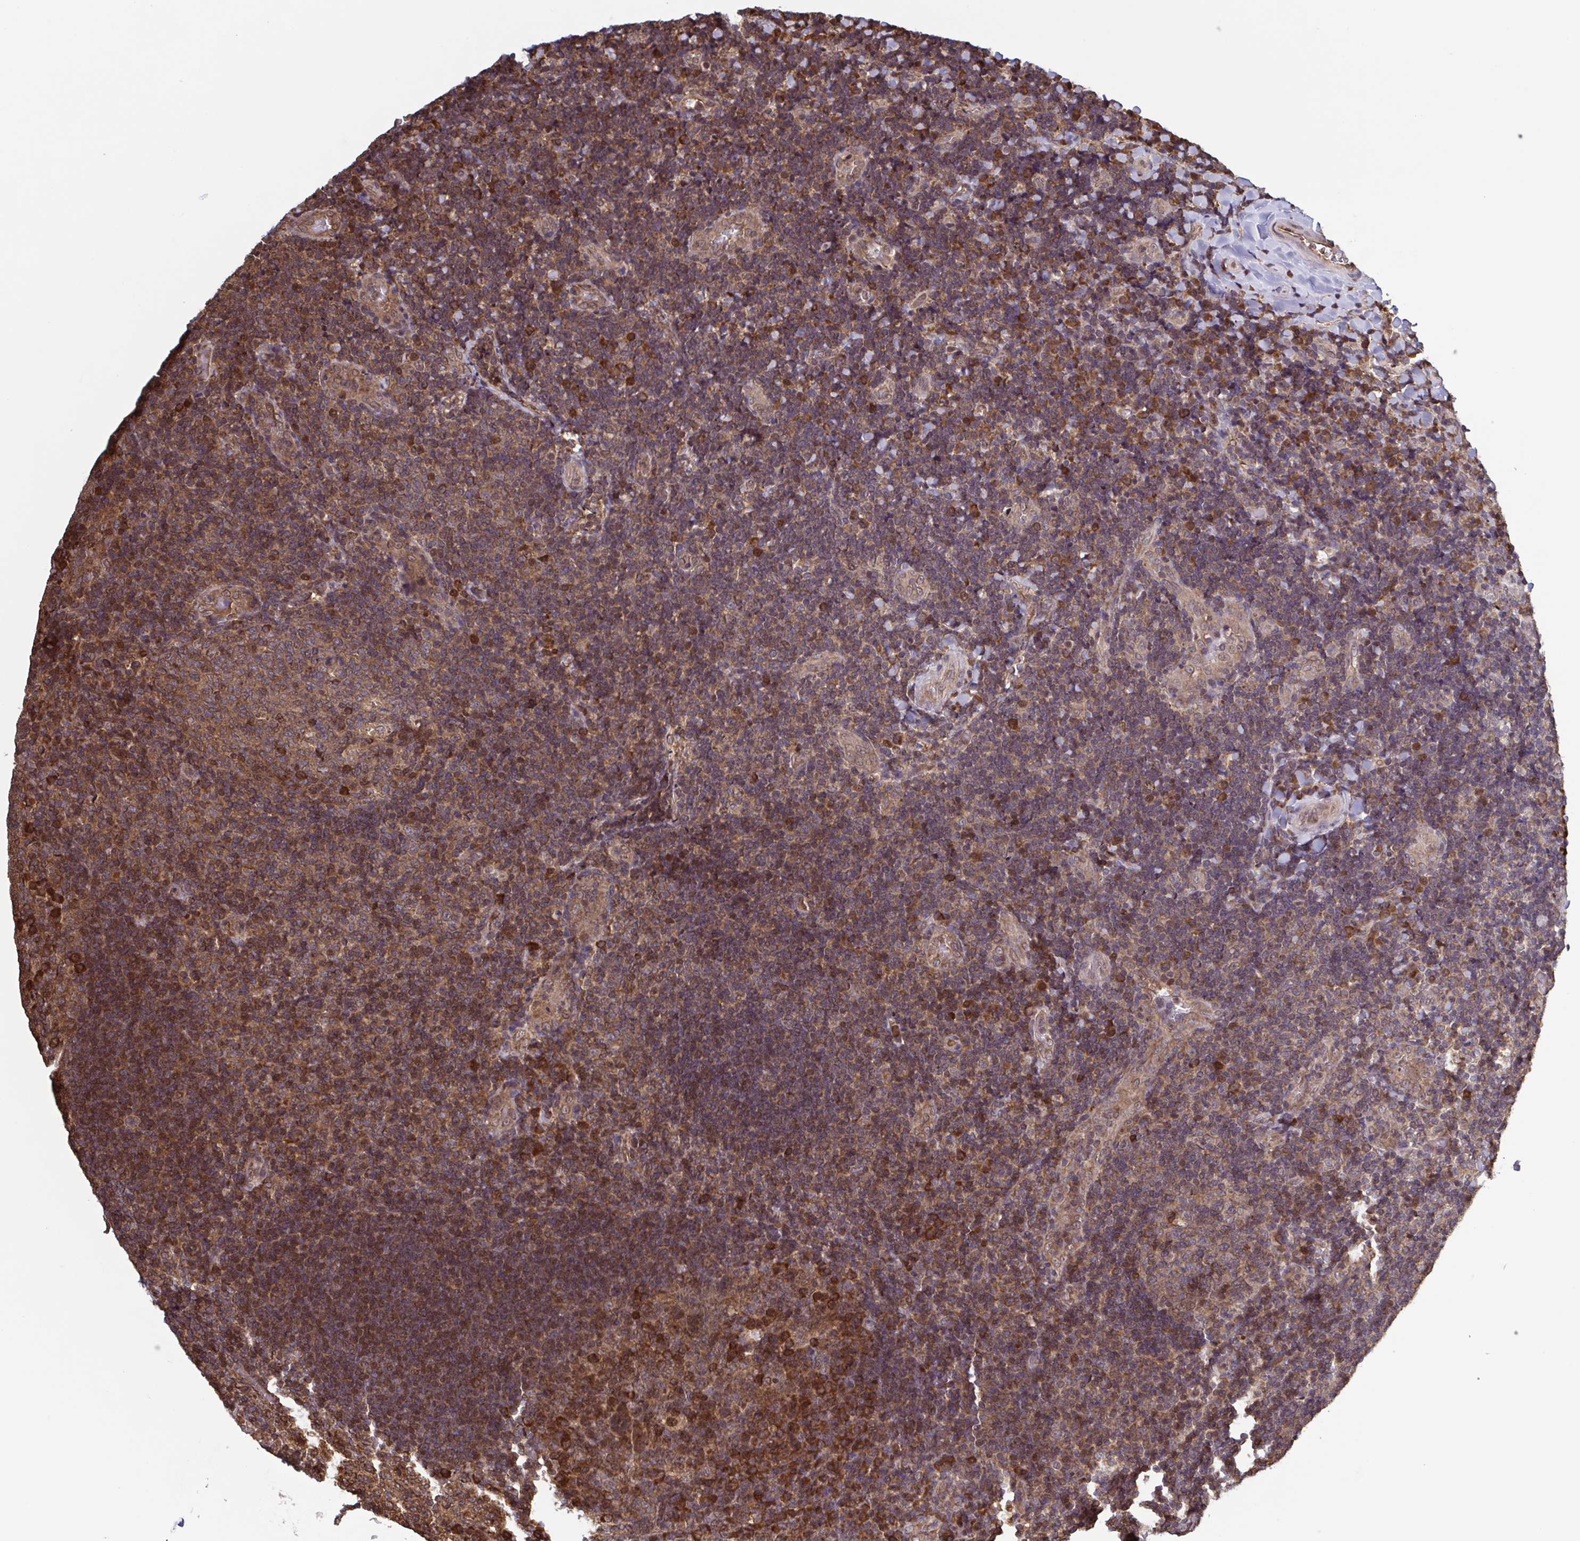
{"staining": {"intensity": "strong", "quantity": "<25%", "location": "cytoplasmic/membranous"}, "tissue": "tonsil", "cell_type": "Germinal center cells", "image_type": "normal", "snomed": [{"axis": "morphology", "description": "Normal tissue, NOS"}, {"axis": "topography", "description": "Tonsil"}], "caption": "IHC of normal tonsil reveals medium levels of strong cytoplasmic/membranous staining in approximately <25% of germinal center cells.", "gene": "SEC63", "patient": {"sex": "male", "age": 17}}